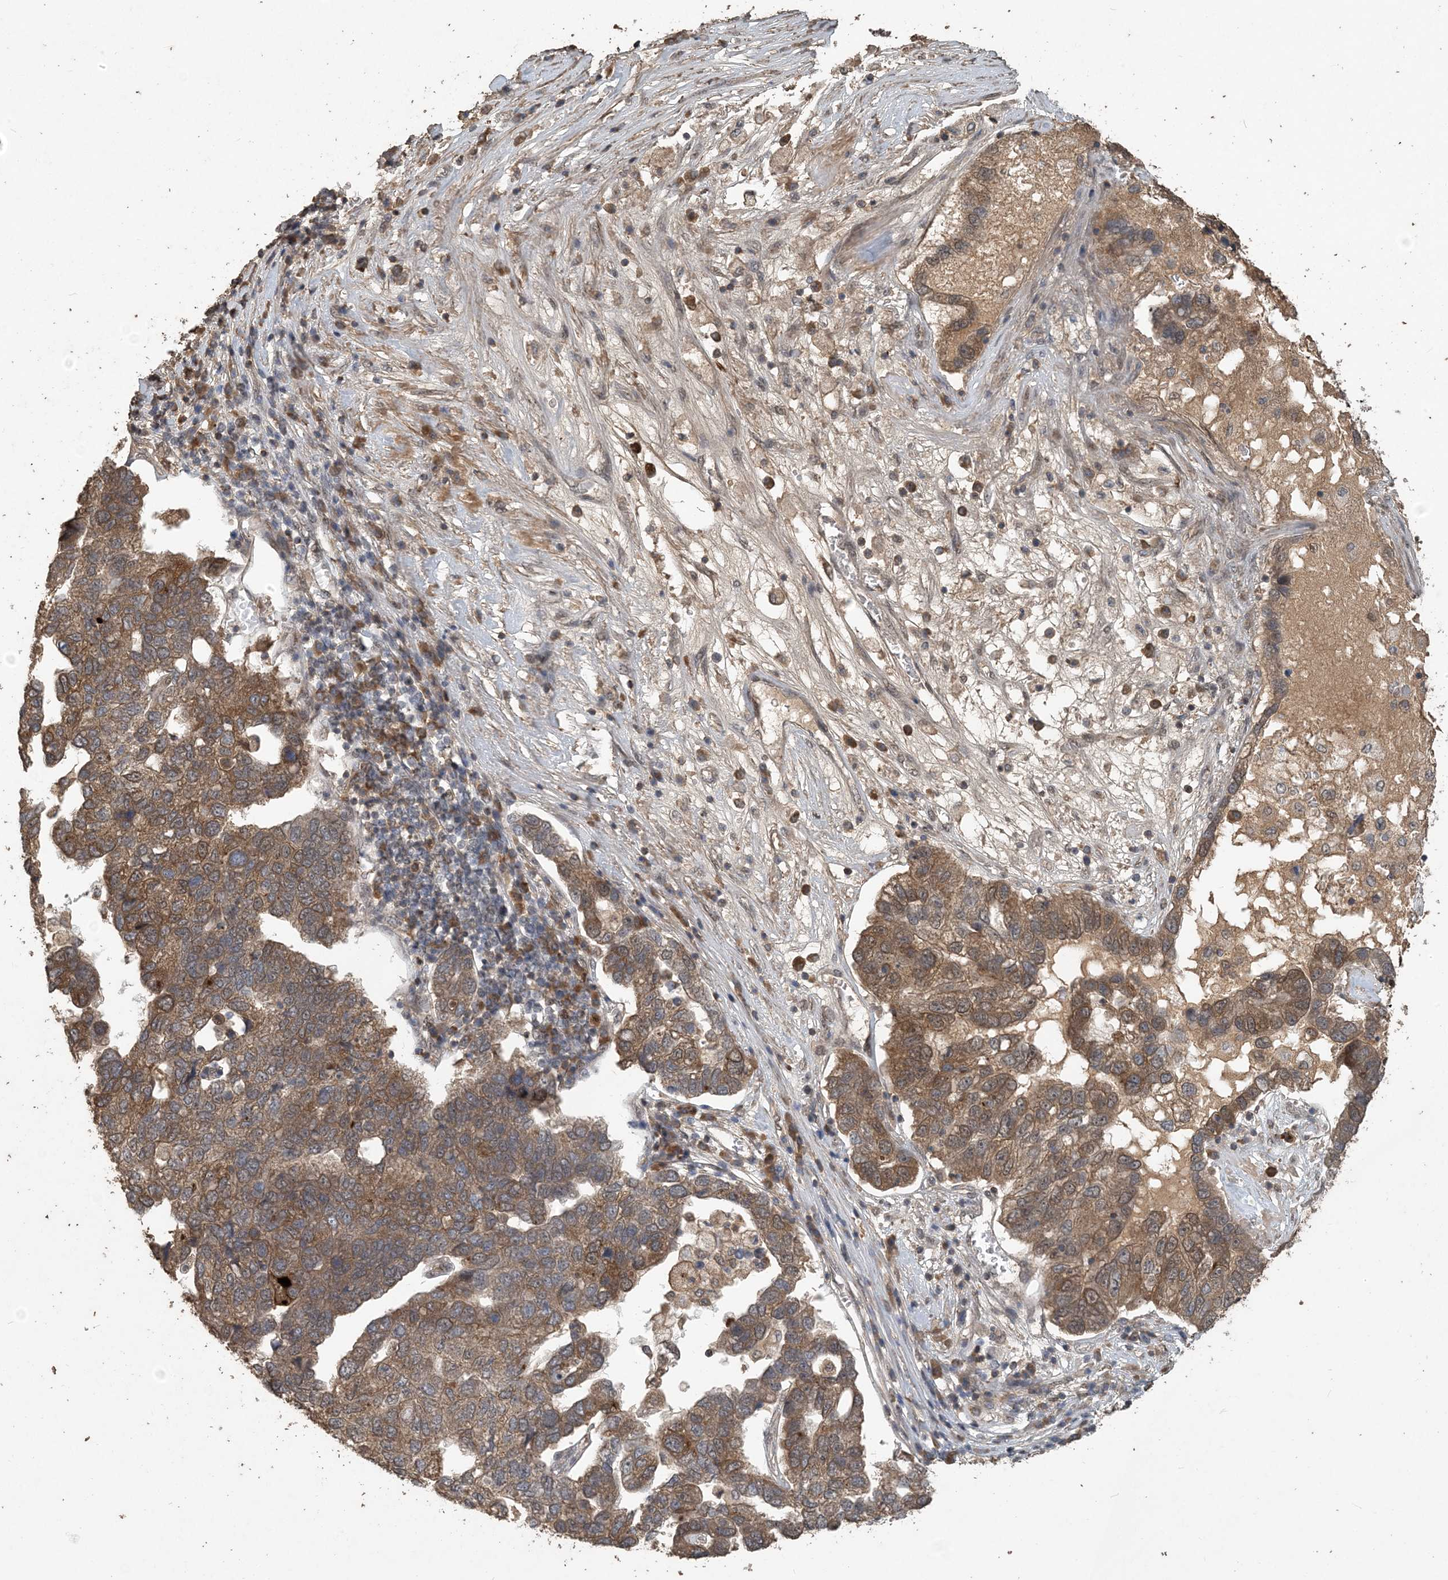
{"staining": {"intensity": "moderate", "quantity": ">75%", "location": "cytoplasmic/membranous"}, "tissue": "pancreatic cancer", "cell_type": "Tumor cells", "image_type": "cancer", "snomed": [{"axis": "morphology", "description": "Adenocarcinoma, NOS"}, {"axis": "topography", "description": "Pancreas"}], "caption": "Pancreatic cancer (adenocarcinoma) was stained to show a protein in brown. There is medium levels of moderate cytoplasmic/membranous positivity in about >75% of tumor cells.", "gene": "ZC3H12A", "patient": {"sex": "female", "age": 61}}